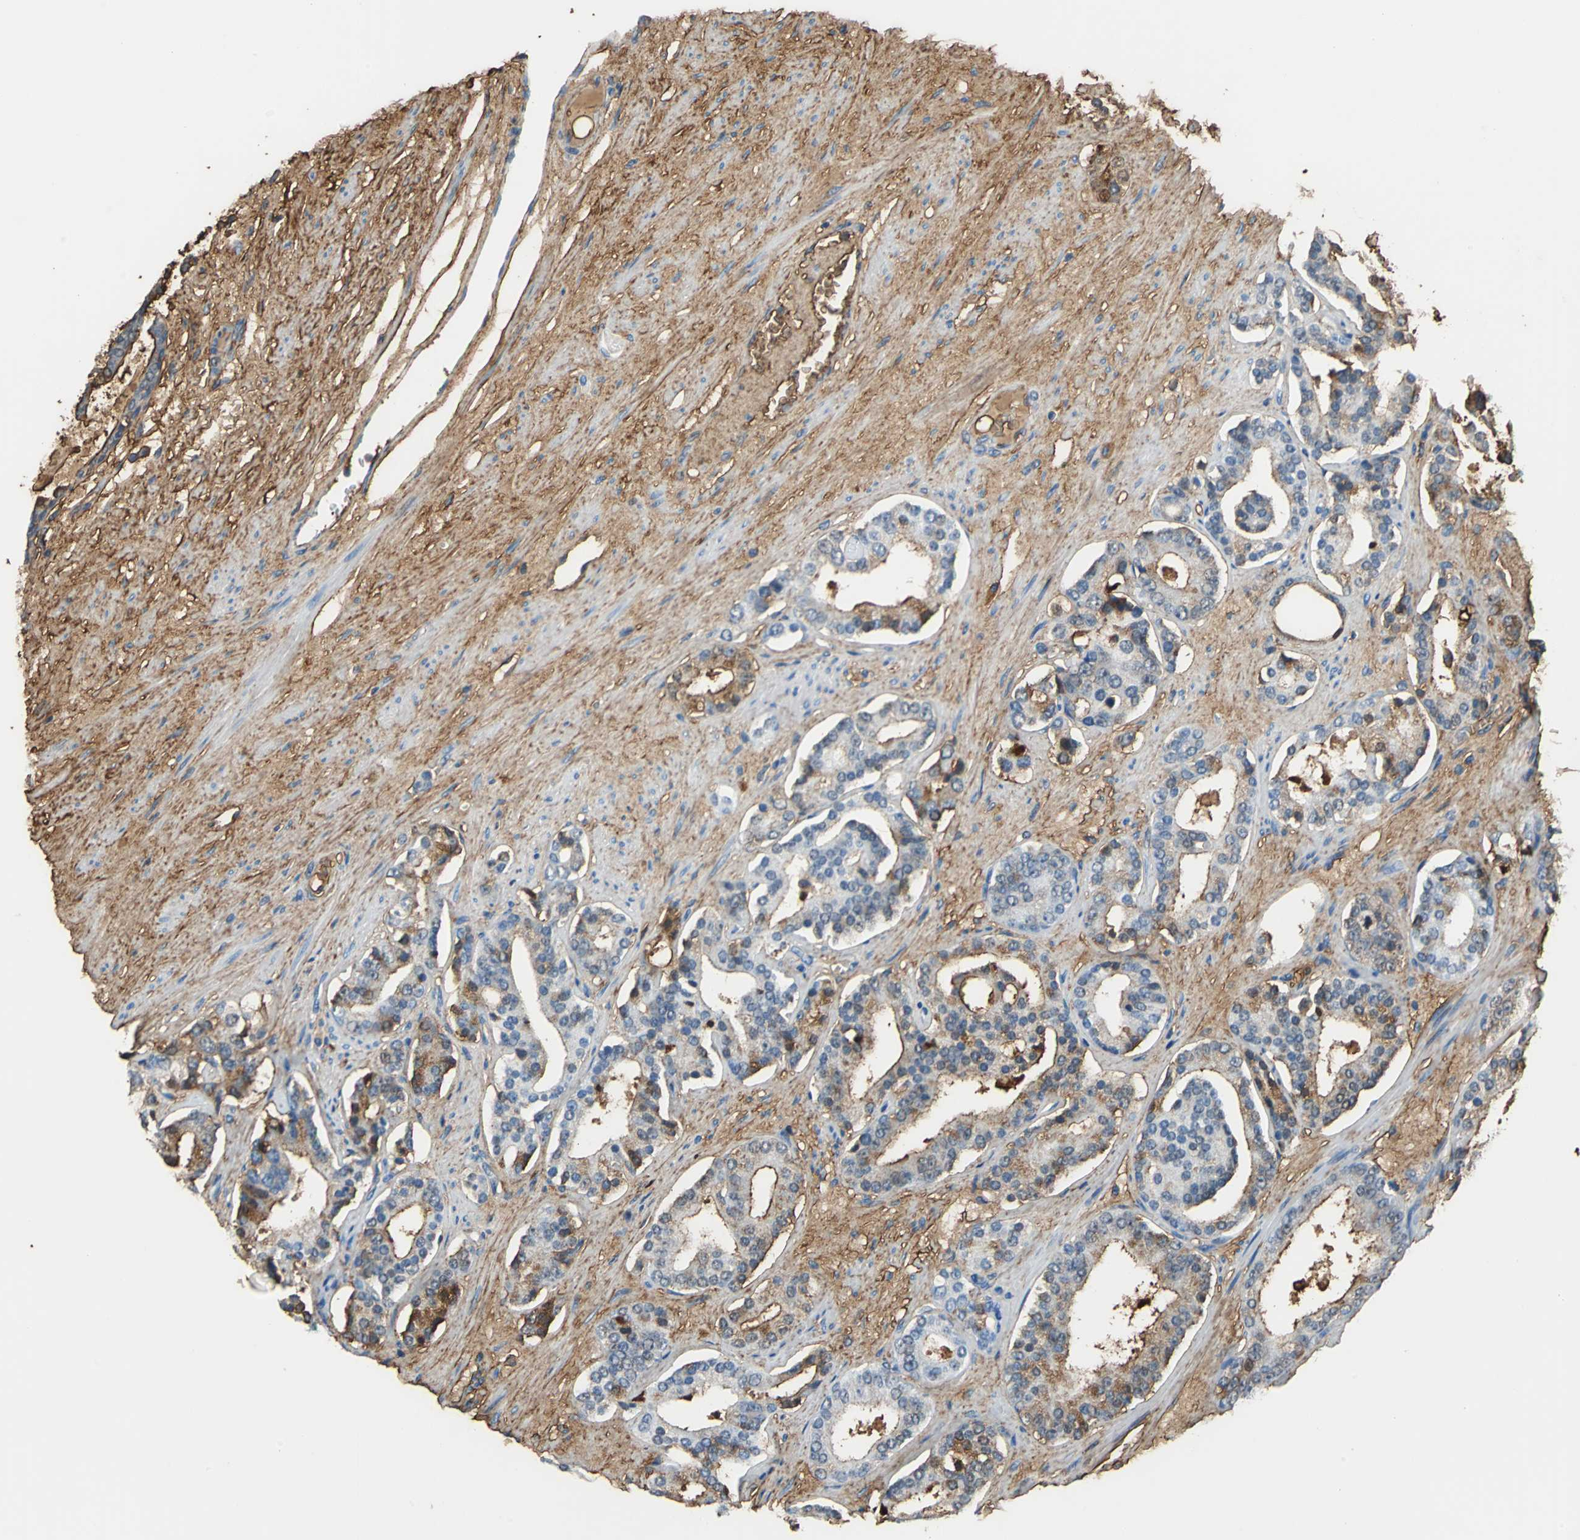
{"staining": {"intensity": "moderate", "quantity": "25%-75%", "location": "cytoplasmic/membranous"}, "tissue": "prostate cancer", "cell_type": "Tumor cells", "image_type": "cancer", "snomed": [{"axis": "morphology", "description": "Adenocarcinoma, Low grade"}, {"axis": "topography", "description": "Prostate"}], "caption": "Prostate cancer stained with a protein marker shows moderate staining in tumor cells.", "gene": "ALB", "patient": {"sex": "male", "age": 63}}